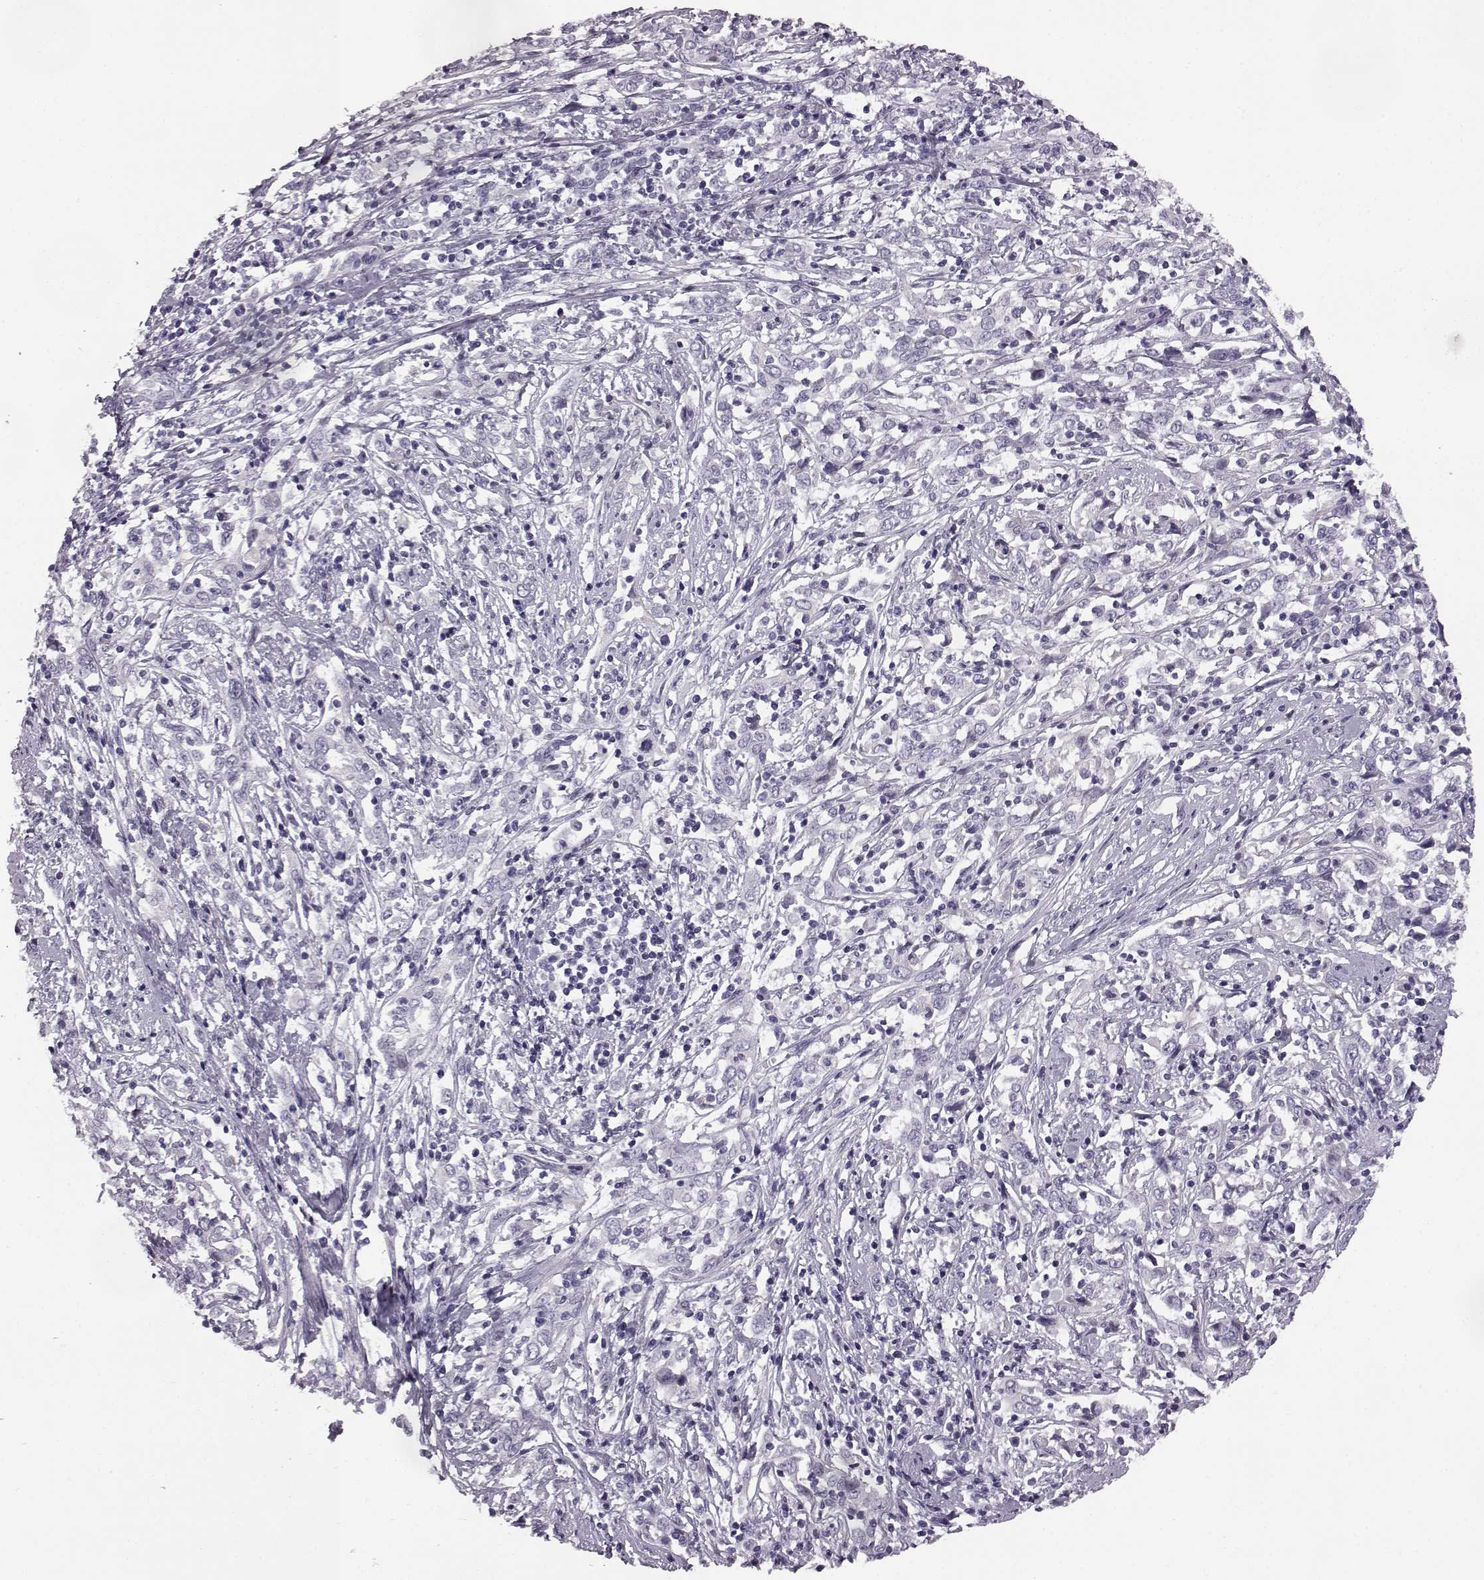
{"staining": {"intensity": "negative", "quantity": "none", "location": "none"}, "tissue": "cervical cancer", "cell_type": "Tumor cells", "image_type": "cancer", "snomed": [{"axis": "morphology", "description": "Adenocarcinoma, NOS"}, {"axis": "topography", "description": "Cervix"}], "caption": "A photomicrograph of cervical cancer (adenocarcinoma) stained for a protein demonstrates no brown staining in tumor cells.", "gene": "ODAD4", "patient": {"sex": "female", "age": 40}}